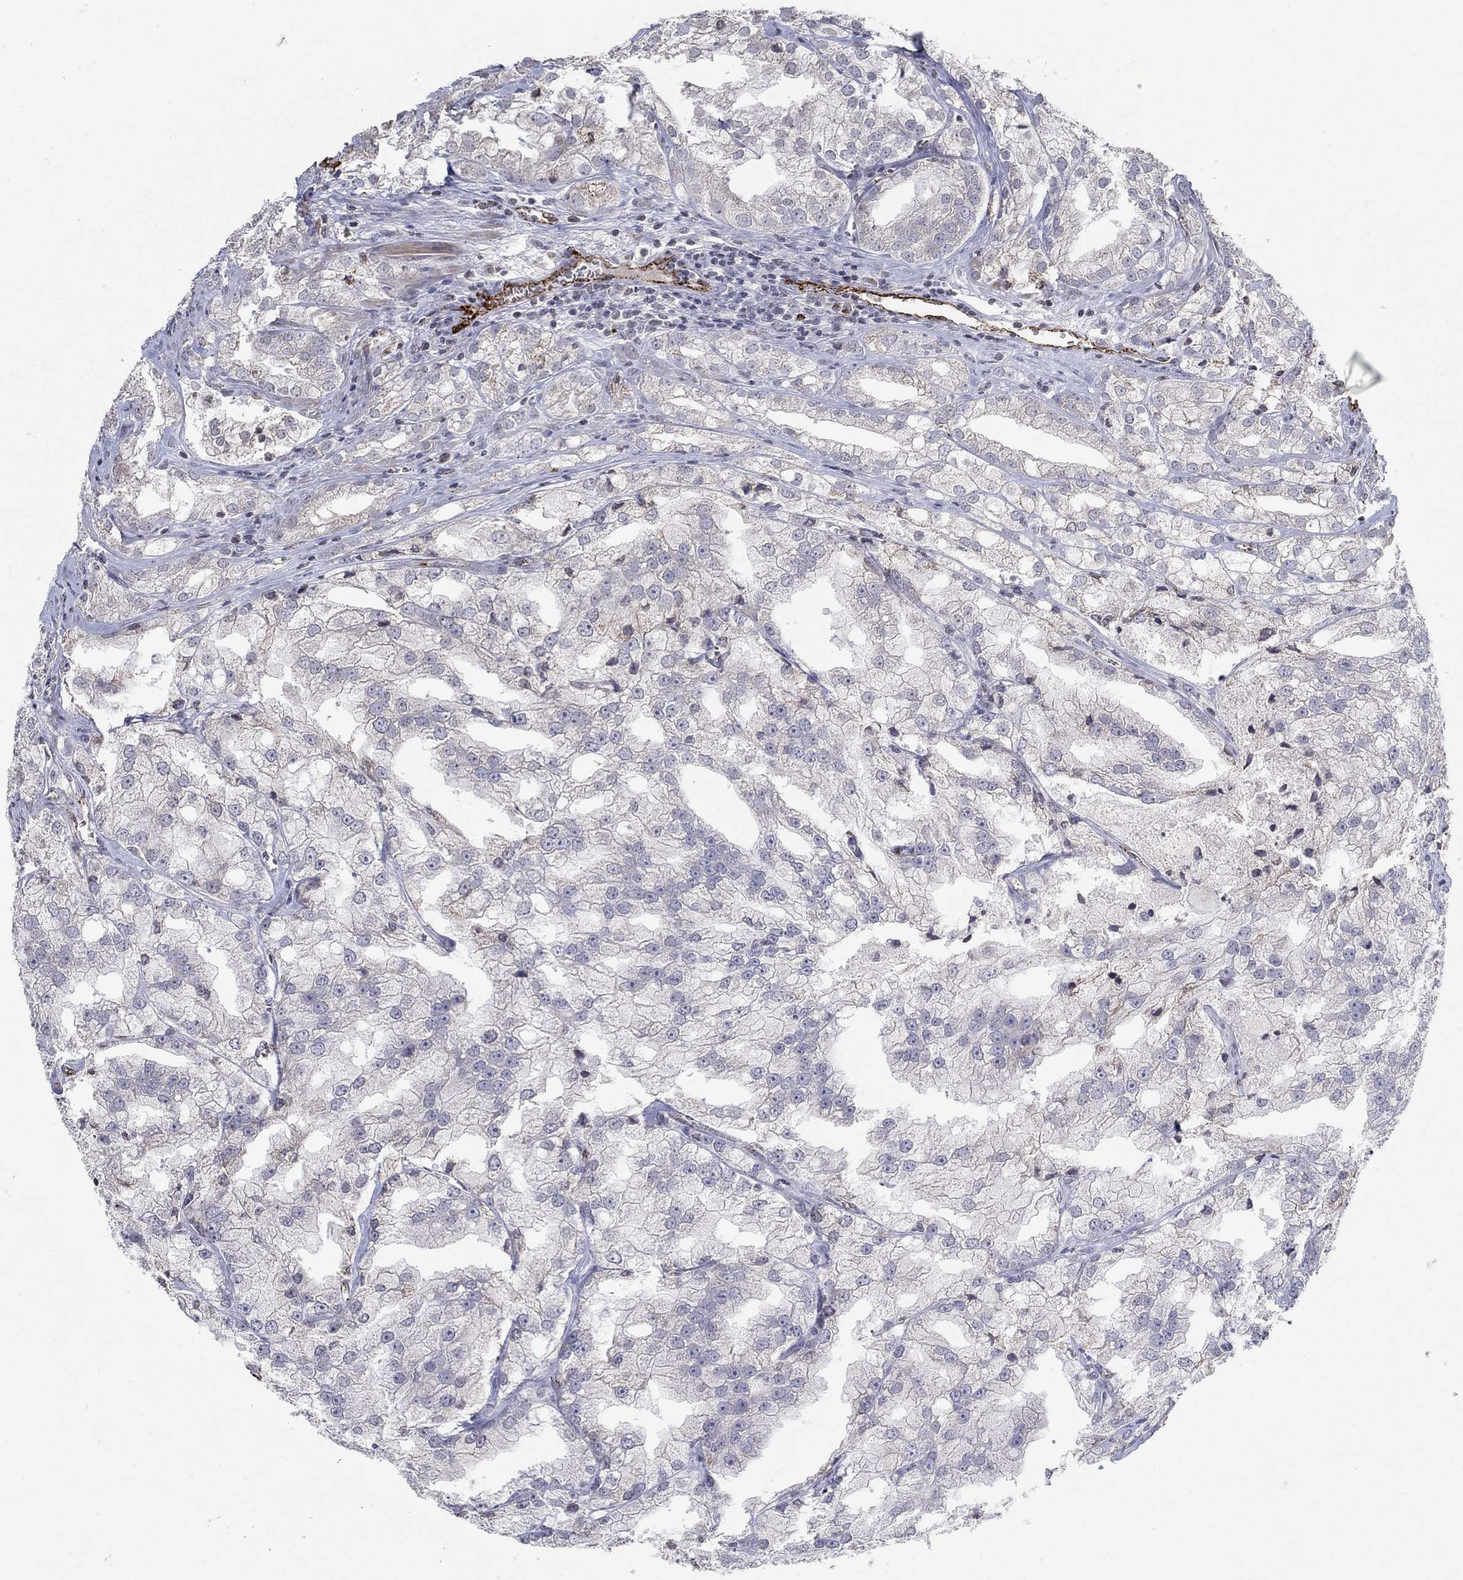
{"staining": {"intensity": "negative", "quantity": "none", "location": "none"}, "tissue": "prostate cancer", "cell_type": "Tumor cells", "image_type": "cancer", "snomed": [{"axis": "morphology", "description": "Adenocarcinoma, NOS"}, {"axis": "topography", "description": "Prostate"}], "caption": "DAB (3,3'-diaminobenzidine) immunohistochemical staining of prostate cancer shows no significant staining in tumor cells. The staining is performed using DAB brown chromogen with nuclei counter-stained in using hematoxylin.", "gene": "TINAG", "patient": {"sex": "male", "age": 70}}